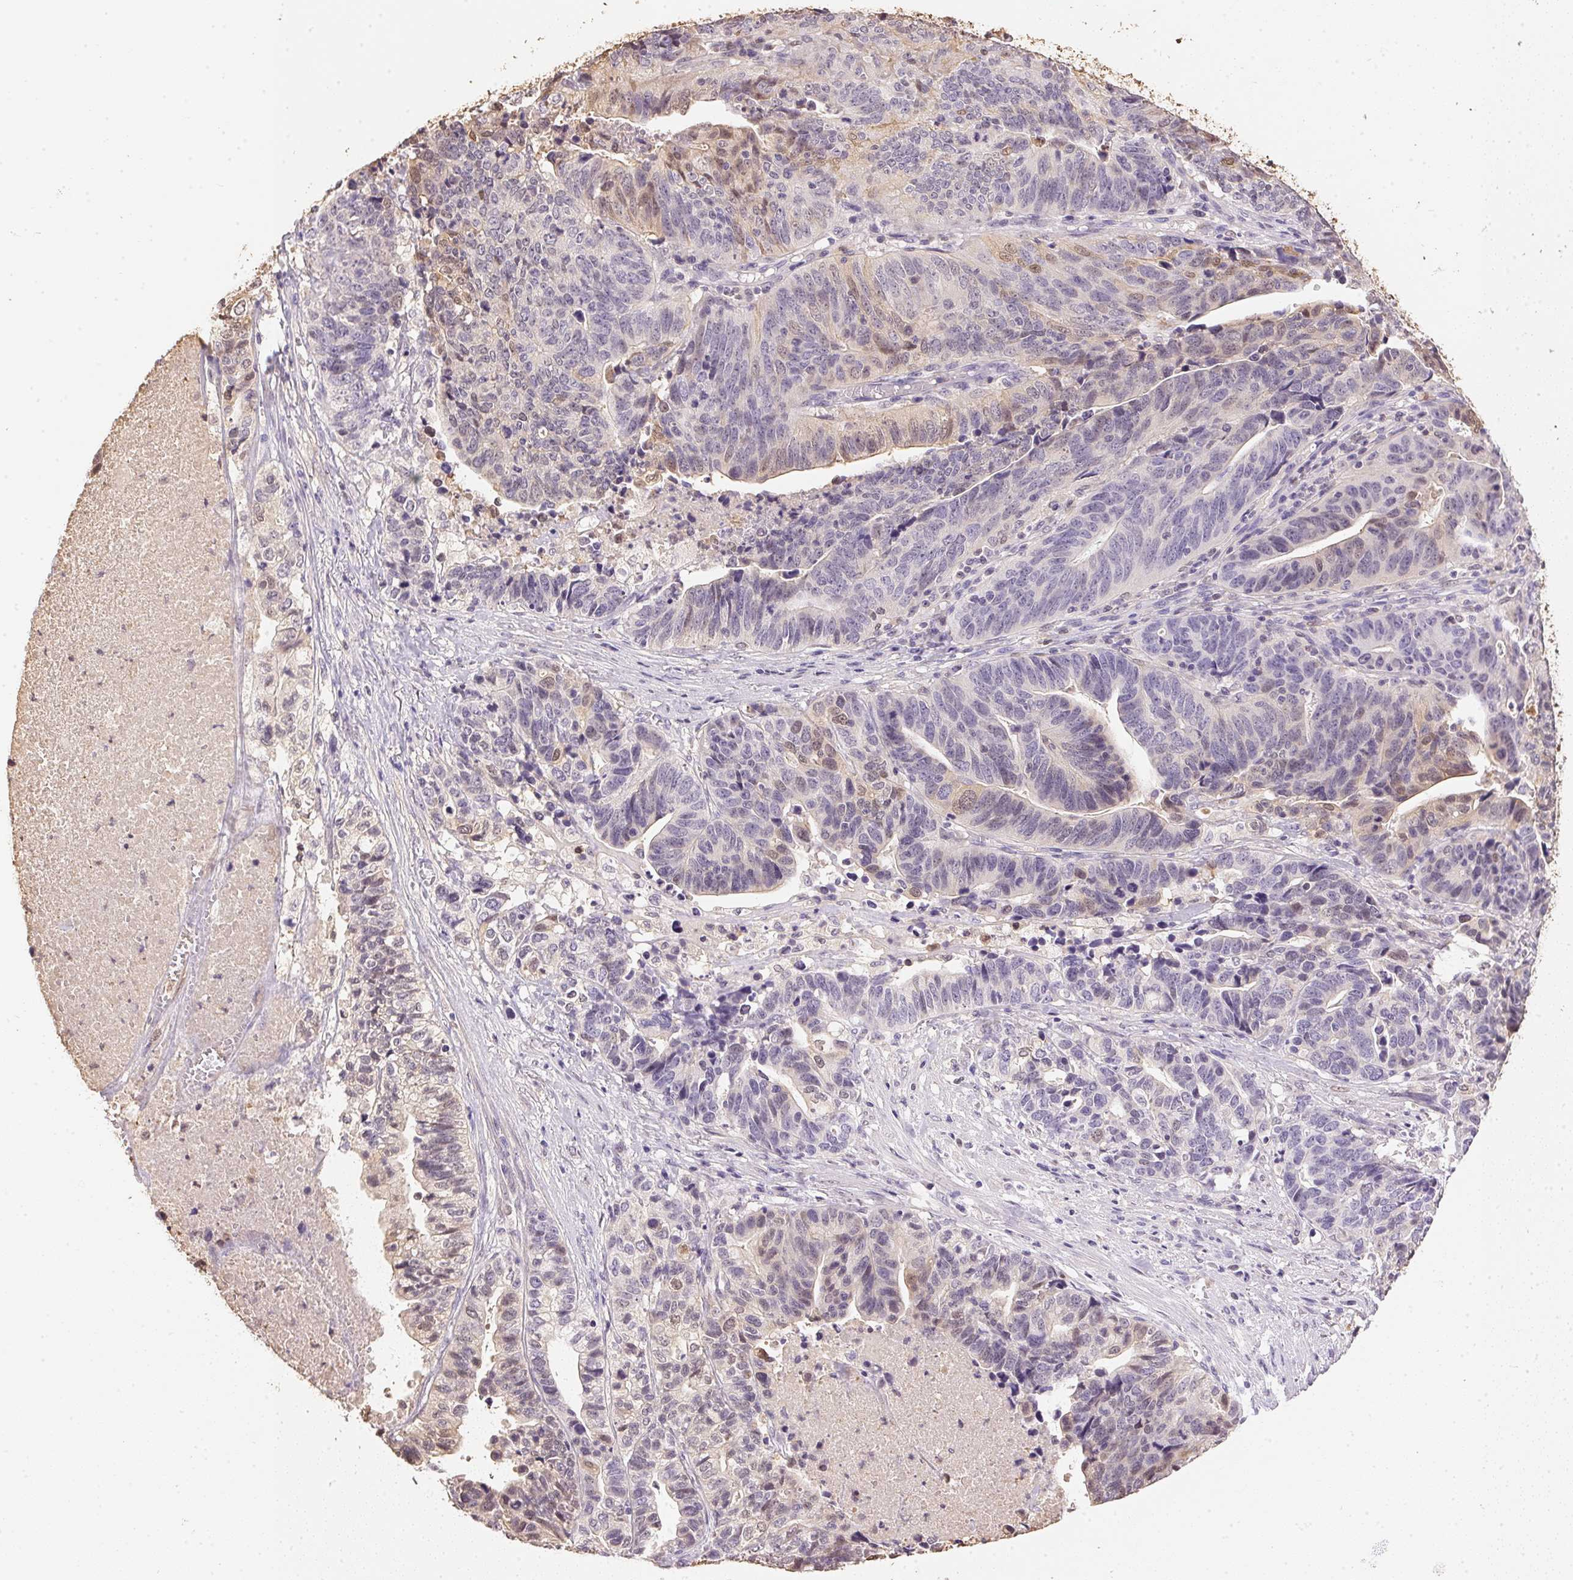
{"staining": {"intensity": "weak", "quantity": "<25%", "location": "cytoplasmic/membranous,nuclear"}, "tissue": "stomach cancer", "cell_type": "Tumor cells", "image_type": "cancer", "snomed": [{"axis": "morphology", "description": "Adenocarcinoma, NOS"}, {"axis": "topography", "description": "Stomach, upper"}], "caption": "Protein analysis of stomach cancer displays no significant expression in tumor cells. The staining is performed using DAB brown chromogen with nuclei counter-stained in using hematoxylin.", "gene": "S100A3", "patient": {"sex": "female", "age": 67}}